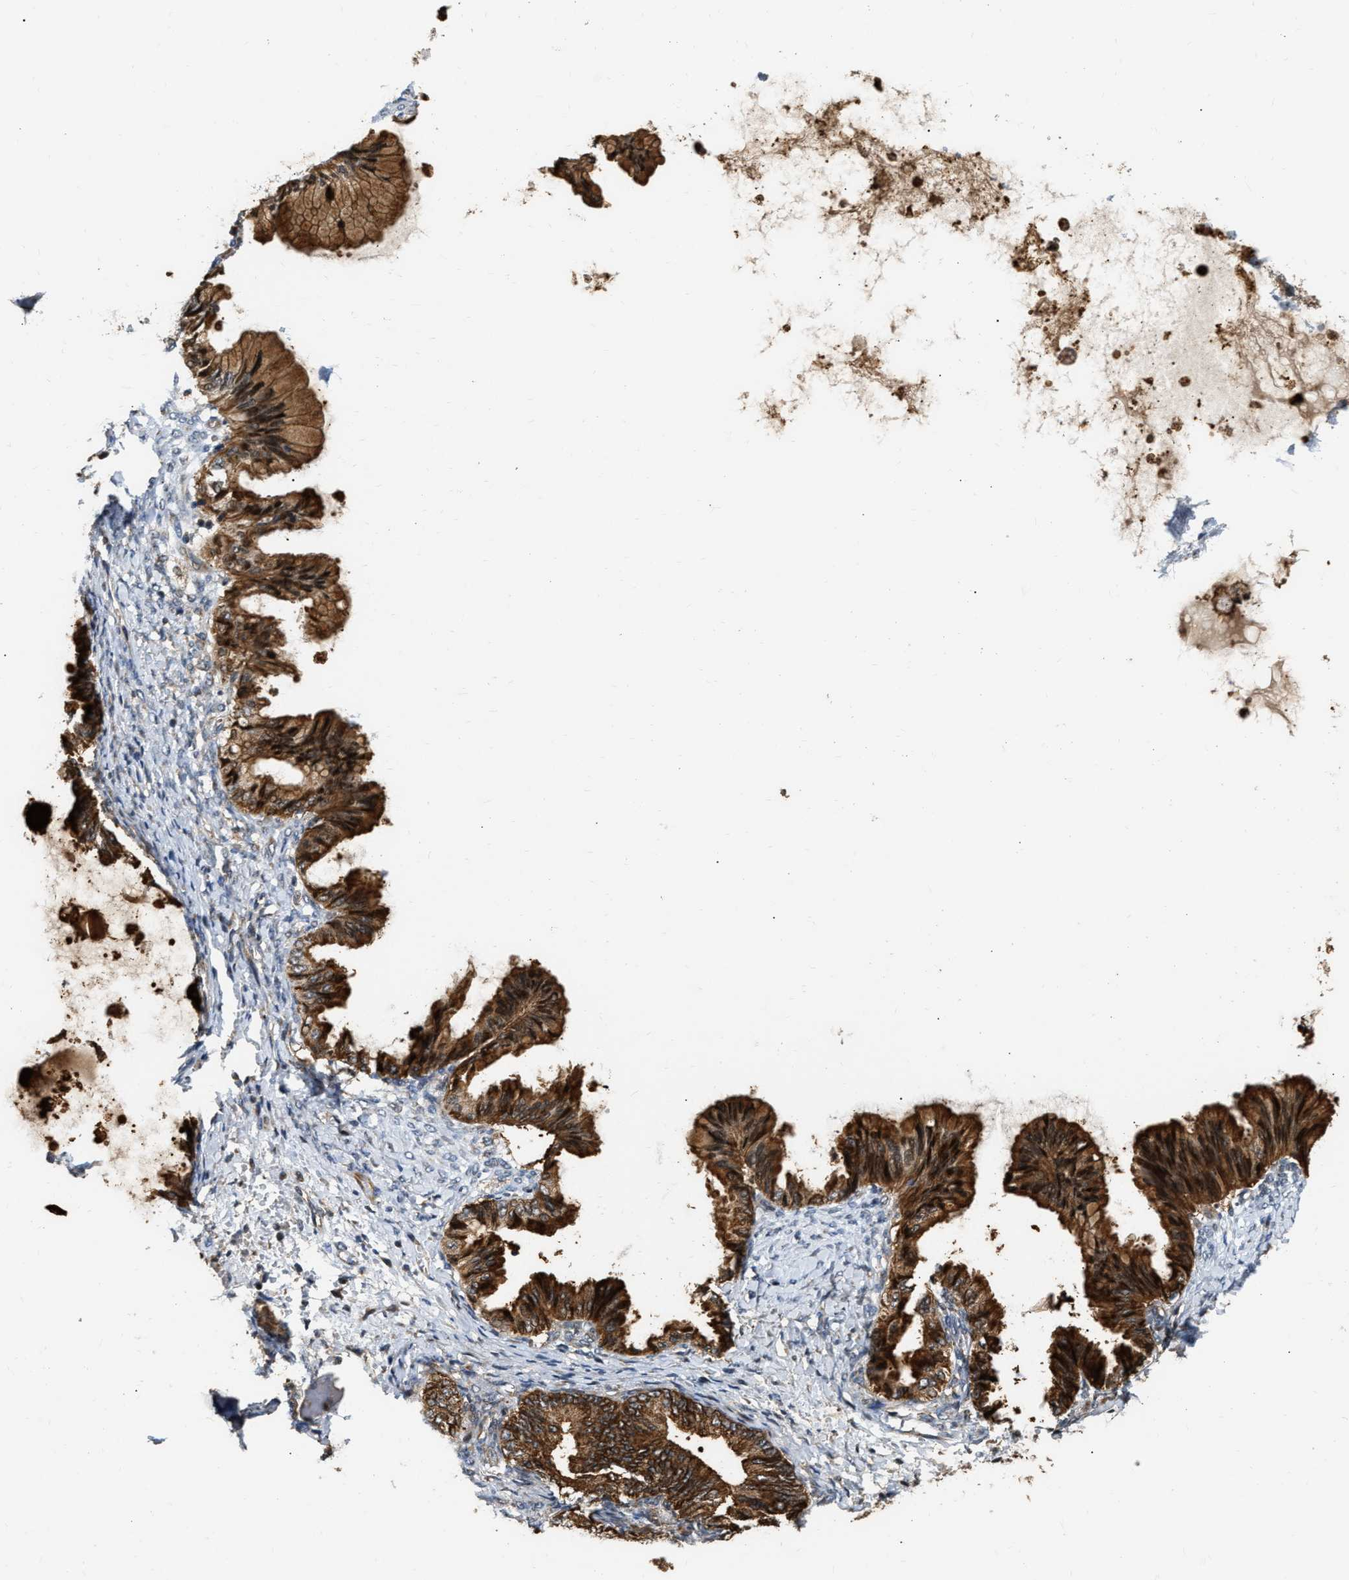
{"staining": {"intensity": "moderate", "quantity": ">75%", "location": "cytoplasmic/membranous"}, "tissue": "ovarian cancer", "cell_type": "Tumor cells", "image_type": "cancer", "snomed": [{"axis": "morphology", "description": "Cystadenocarcinoma, mucinous, NOS"}, {"axis": "topography", "description": "Ovary"}], "caption": "IHC staining of ovarian cancer (mucinous cystadenocarcinoma), which exhibits medium levels of moderate cytoplasmic/membranous expression in about >75% of tumor cells indicating moderate cytoplasmic/membranous protein staining. The staining was performed using DAB (brown) for protein detection and nuclei were counterstained in hematoxylin (blue).", "gene": "EXTL2", "patient": {"sex": "female", "age": 36}}